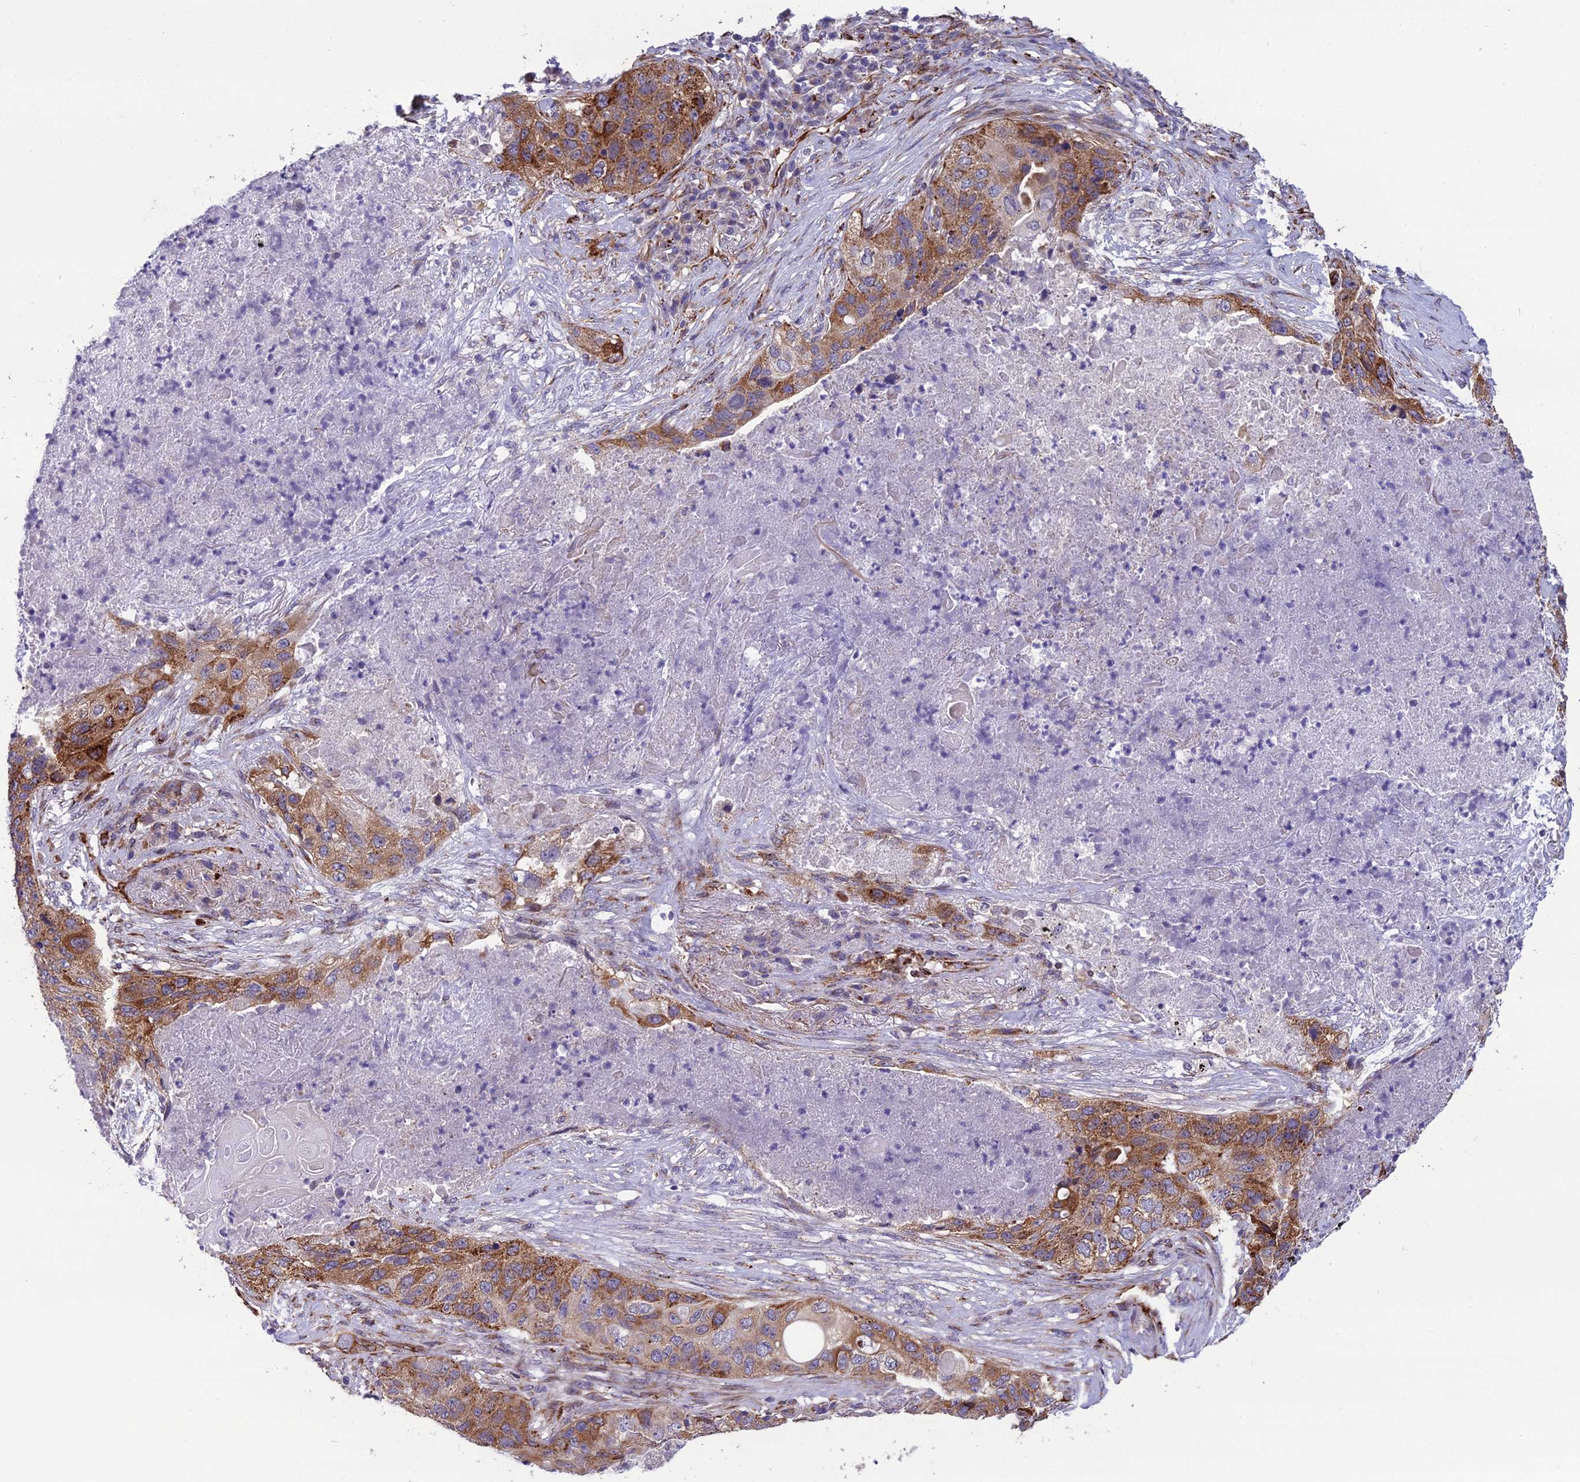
{"staining": {"intensity": "moderate", "quantity": ">75%", "location": "cytoplasmic/membranous"}, "tissue": "lung cancer", "cell_type": "Tumor cells", "image_type": "cancer", "snomed": [{"axis": "morphology", "description": "Squamous cell carcinoma, NOS"}, {"axis": "topography", "description": "Lung"}], "caption": "Immunohistochemistry (IHC) of human squamous cell carcinoma (lung) demonstrates medium levels of moderate cytoplasmic/membranous staining in approximately >75% of tumor cells.", "gene": "NODAL", "patient": {"sex": "female", "age": 63}}